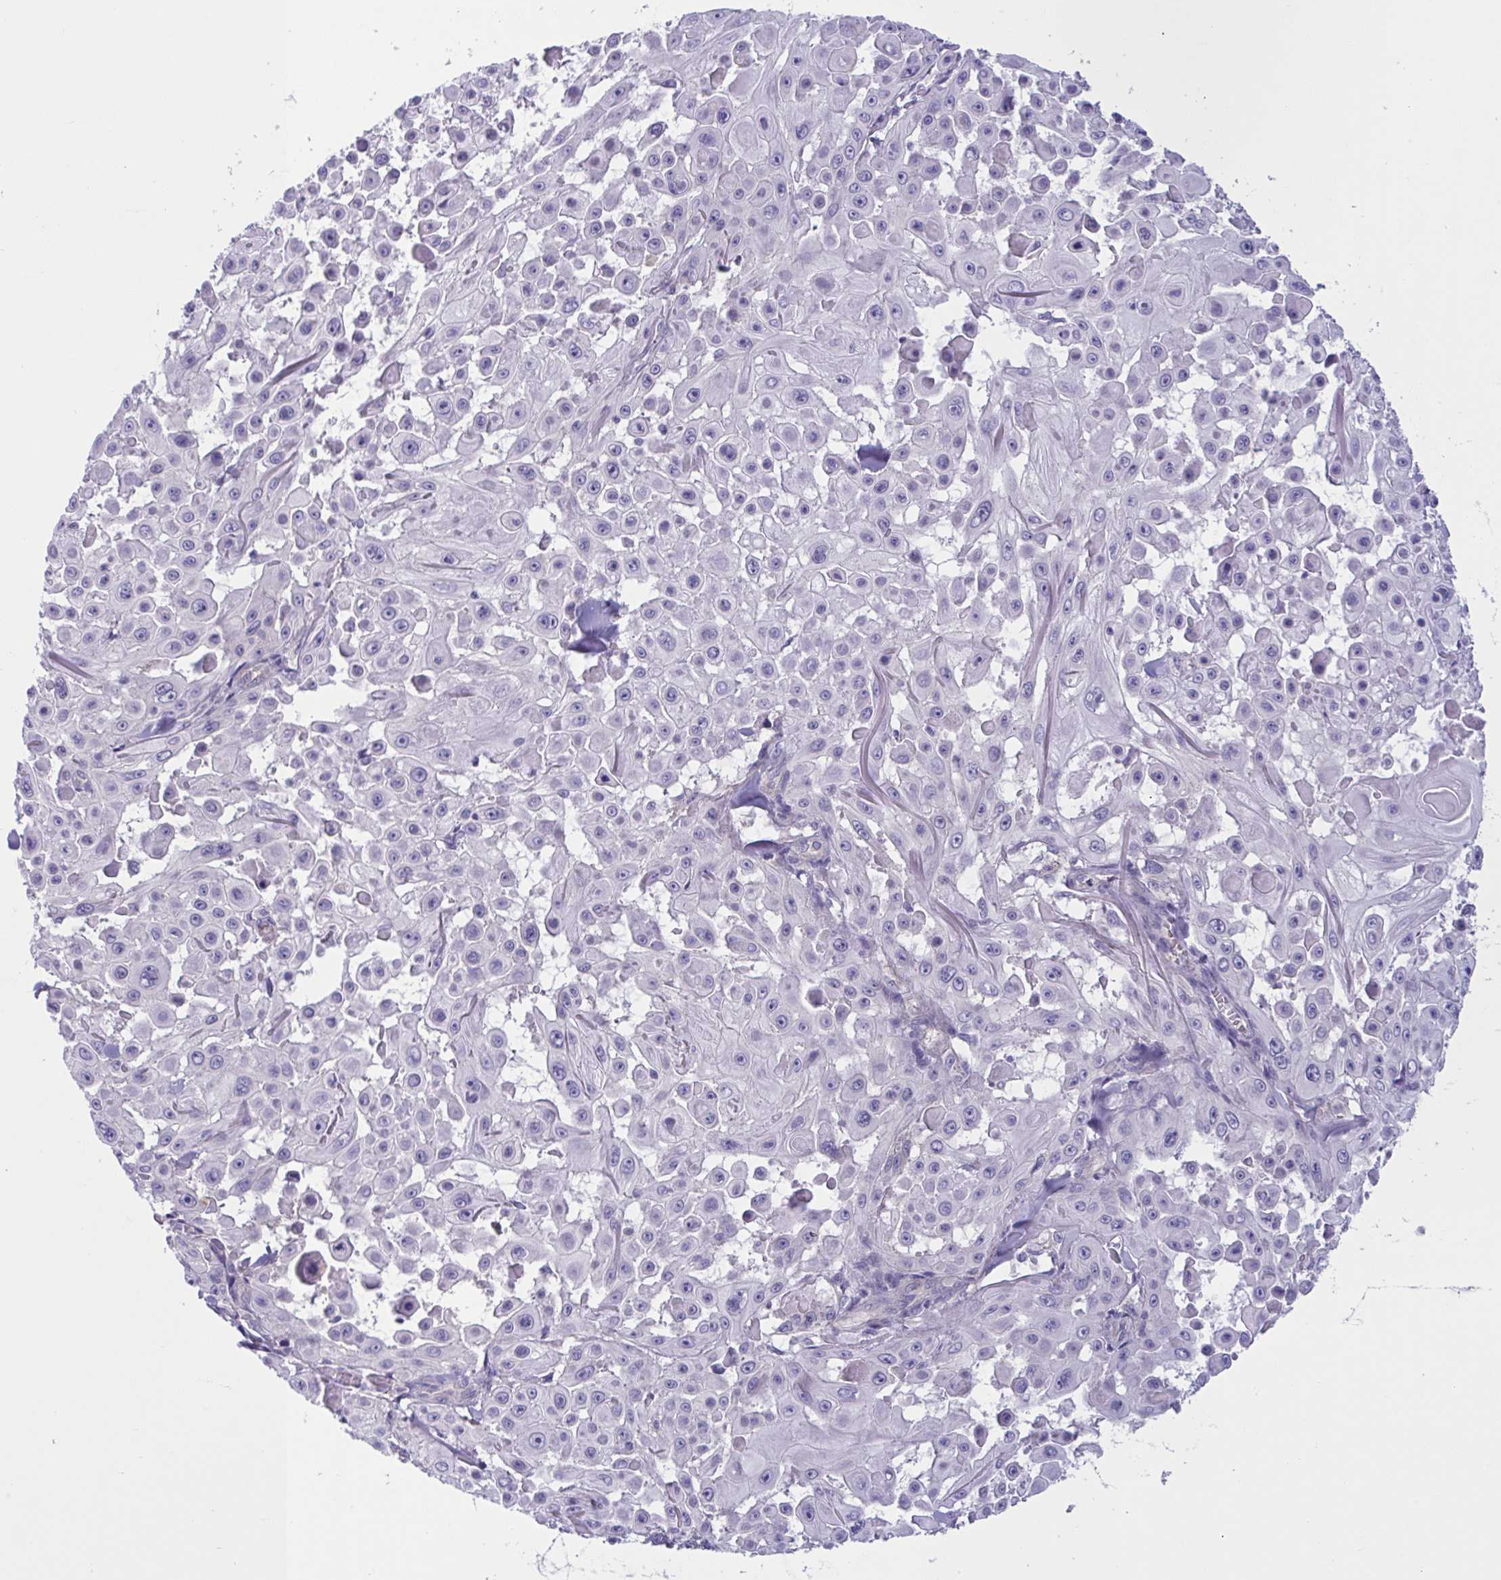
{"staining": {"intensity": "negative", "quantity": "none", "location": "none"}, "tissue": "skin cancer", "cell_type": "Tumor cells", "image_type": "cancer", "snomed": [{"axis": "morphology", "description": "Squamous cell carcinoma, NOS"}, {"axis": "topography", "description": "Skin"}], "caption": "The immunohistochemistry (IHC) image has no significant positivity in tumor cells of skin squamous cell carcinoma tissue.", "gene": "TTC7B", "patient": {"sex": "male", "age": 91}}